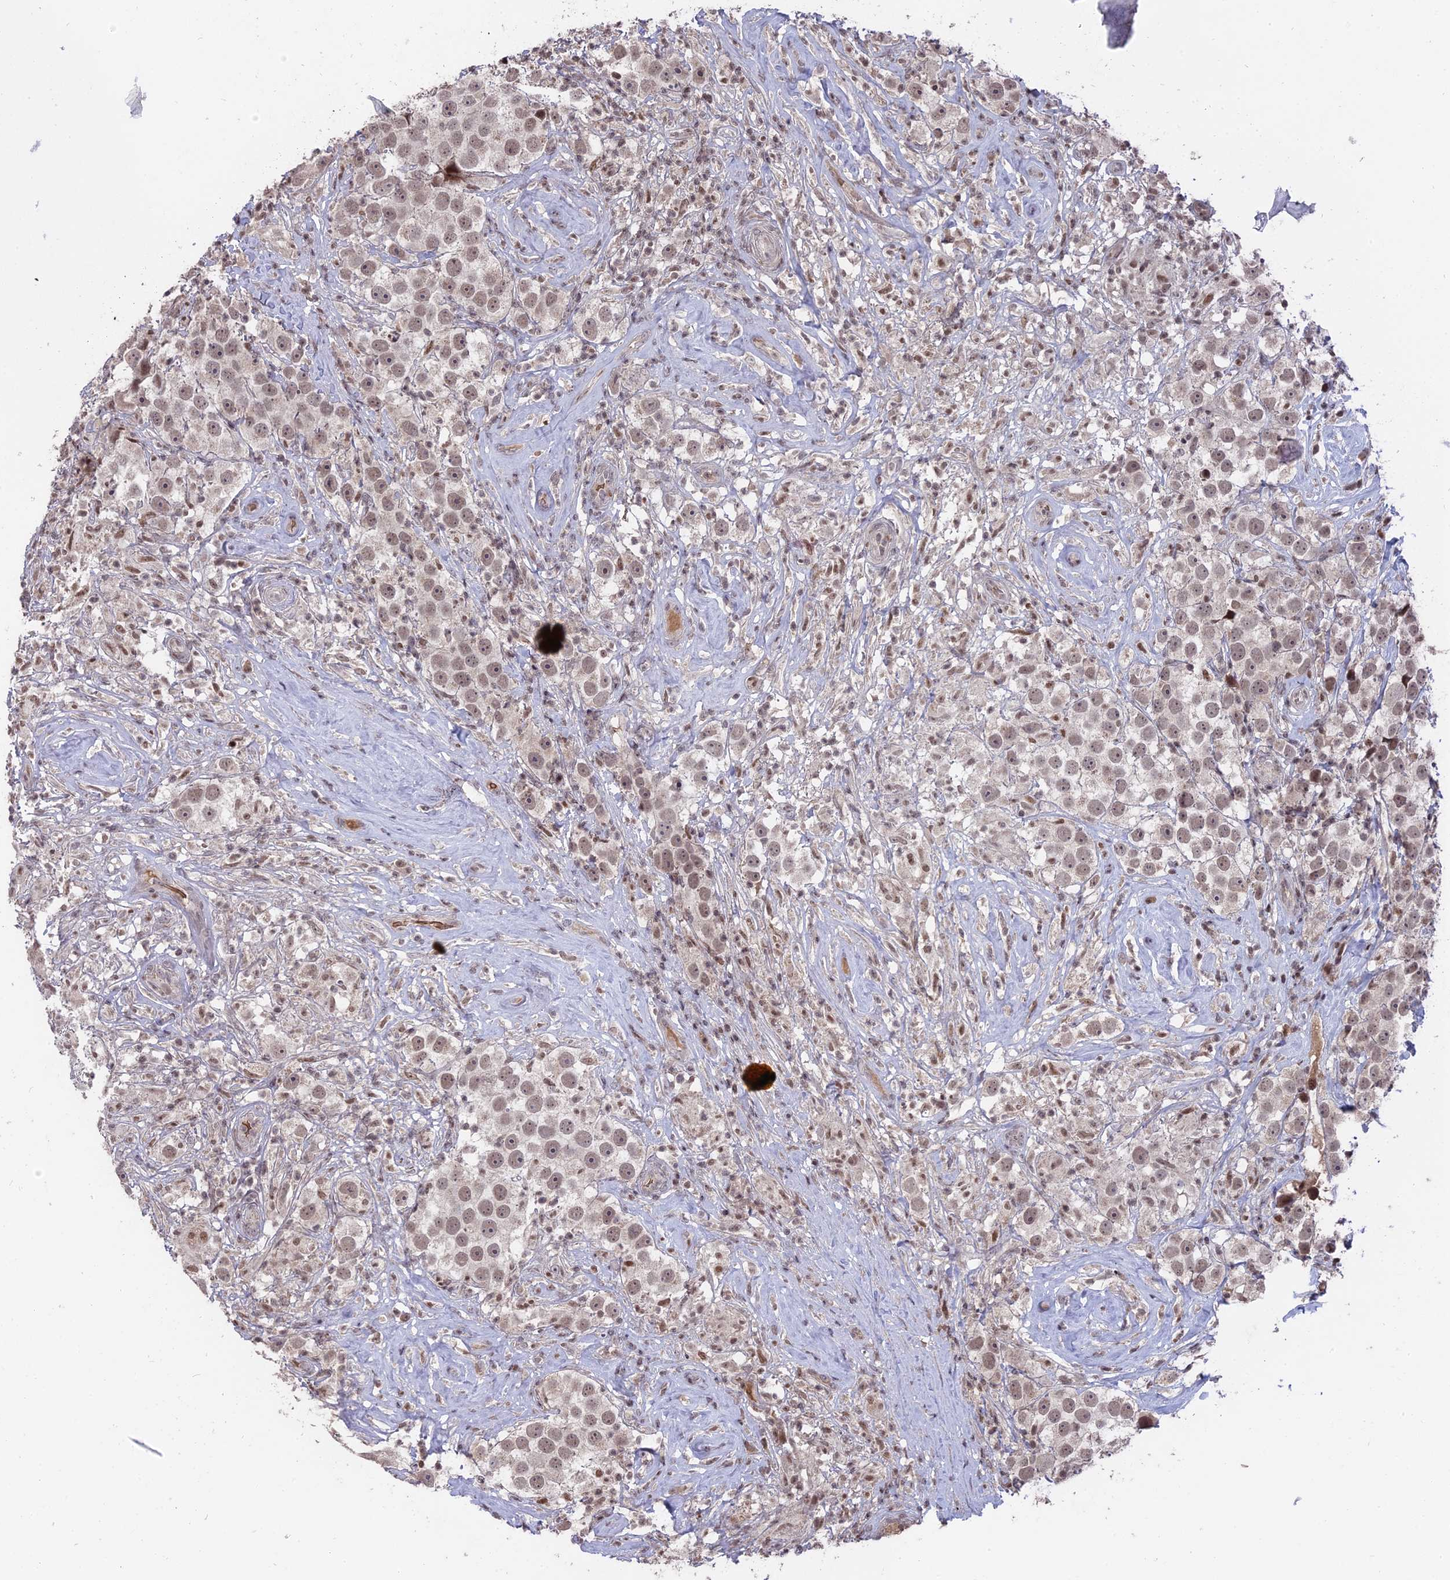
{"staining": {"intensity": "weak", "quantity": "25%-75%", "location": "nuclear"}, "tissue": "testis cancer", "cell_type": "Tumor cells", "image_type": "cancer", "snomed": [{"axis": "morphology", "description": "Seminoma, NOS"}, {"axis": "topography", "description": "Testis"}], "caption": "Immunohistochemistry staining of seminoma (testis), which reveals low levels of weak nuclear positivity in about 25%-75% of tumor cells indicating weak nuclear protein expression. The staining was performed using DAB (3,3'-diaminobenzidine) (brown) for protein detection and nuclei were counterstained in hematoxylin (blue).", "gene": "NR1H3", "patient": {"sex": "male", "age": 49}}